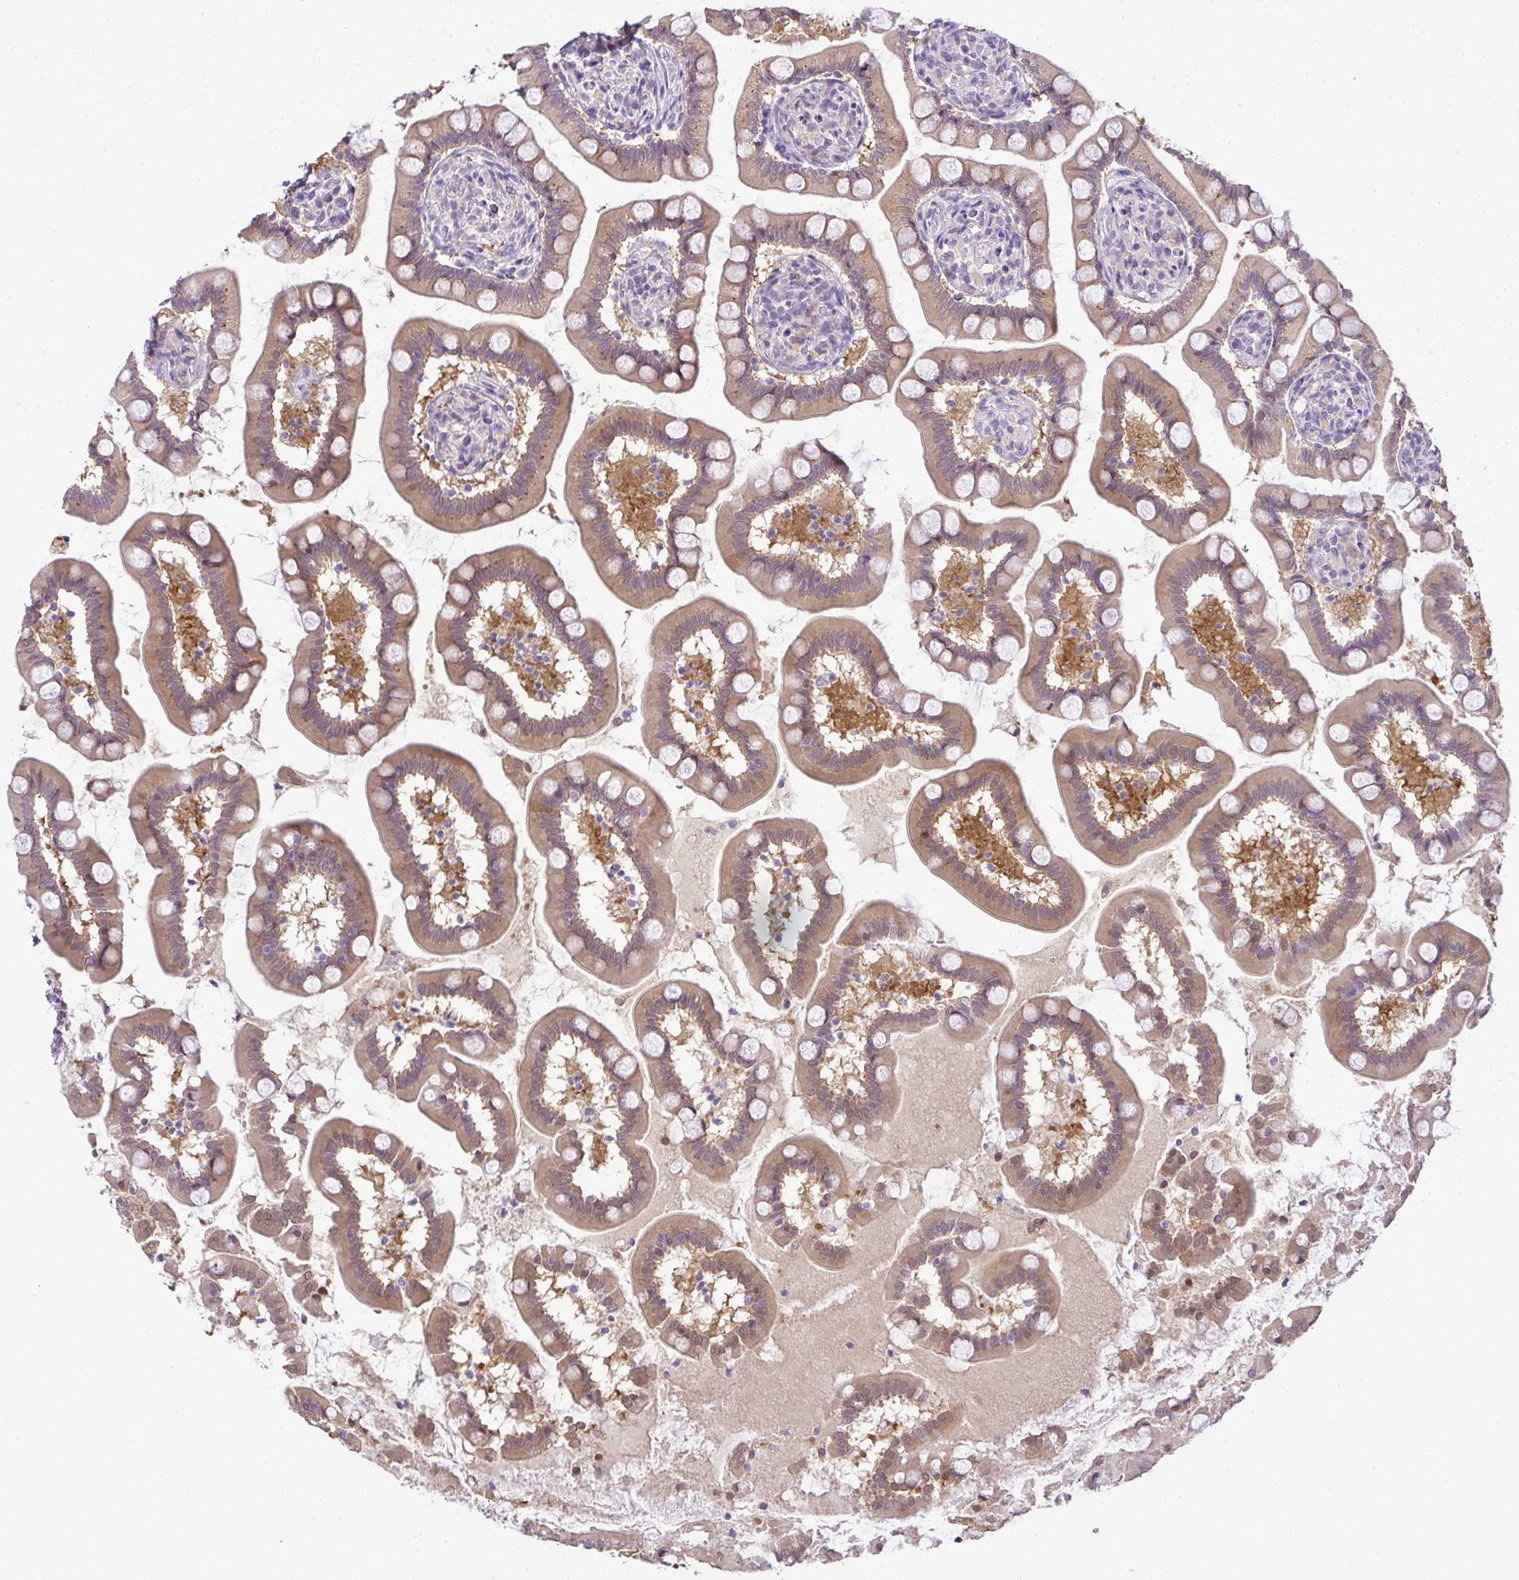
{"staining": {"intensity": "moderate", "quantity": ">75%", "location": "cytoplasmic/membranous"}, "tissue": "small intestine", "cell_type": "Glandular cells", "image_type": "normal", "snomed": [{"axis": "morphology", "description": "Normal tissue, NOS"}, {"axis": "topography", "description": "Small intestine"}], "caption": "Moderate cytoplasmic/membranous staining for a protein is present in about >75% of glandular cells of normal small intestine using IHC.", "gene": "CMPK1", "patient": {"sex": "female", "age": 64}}